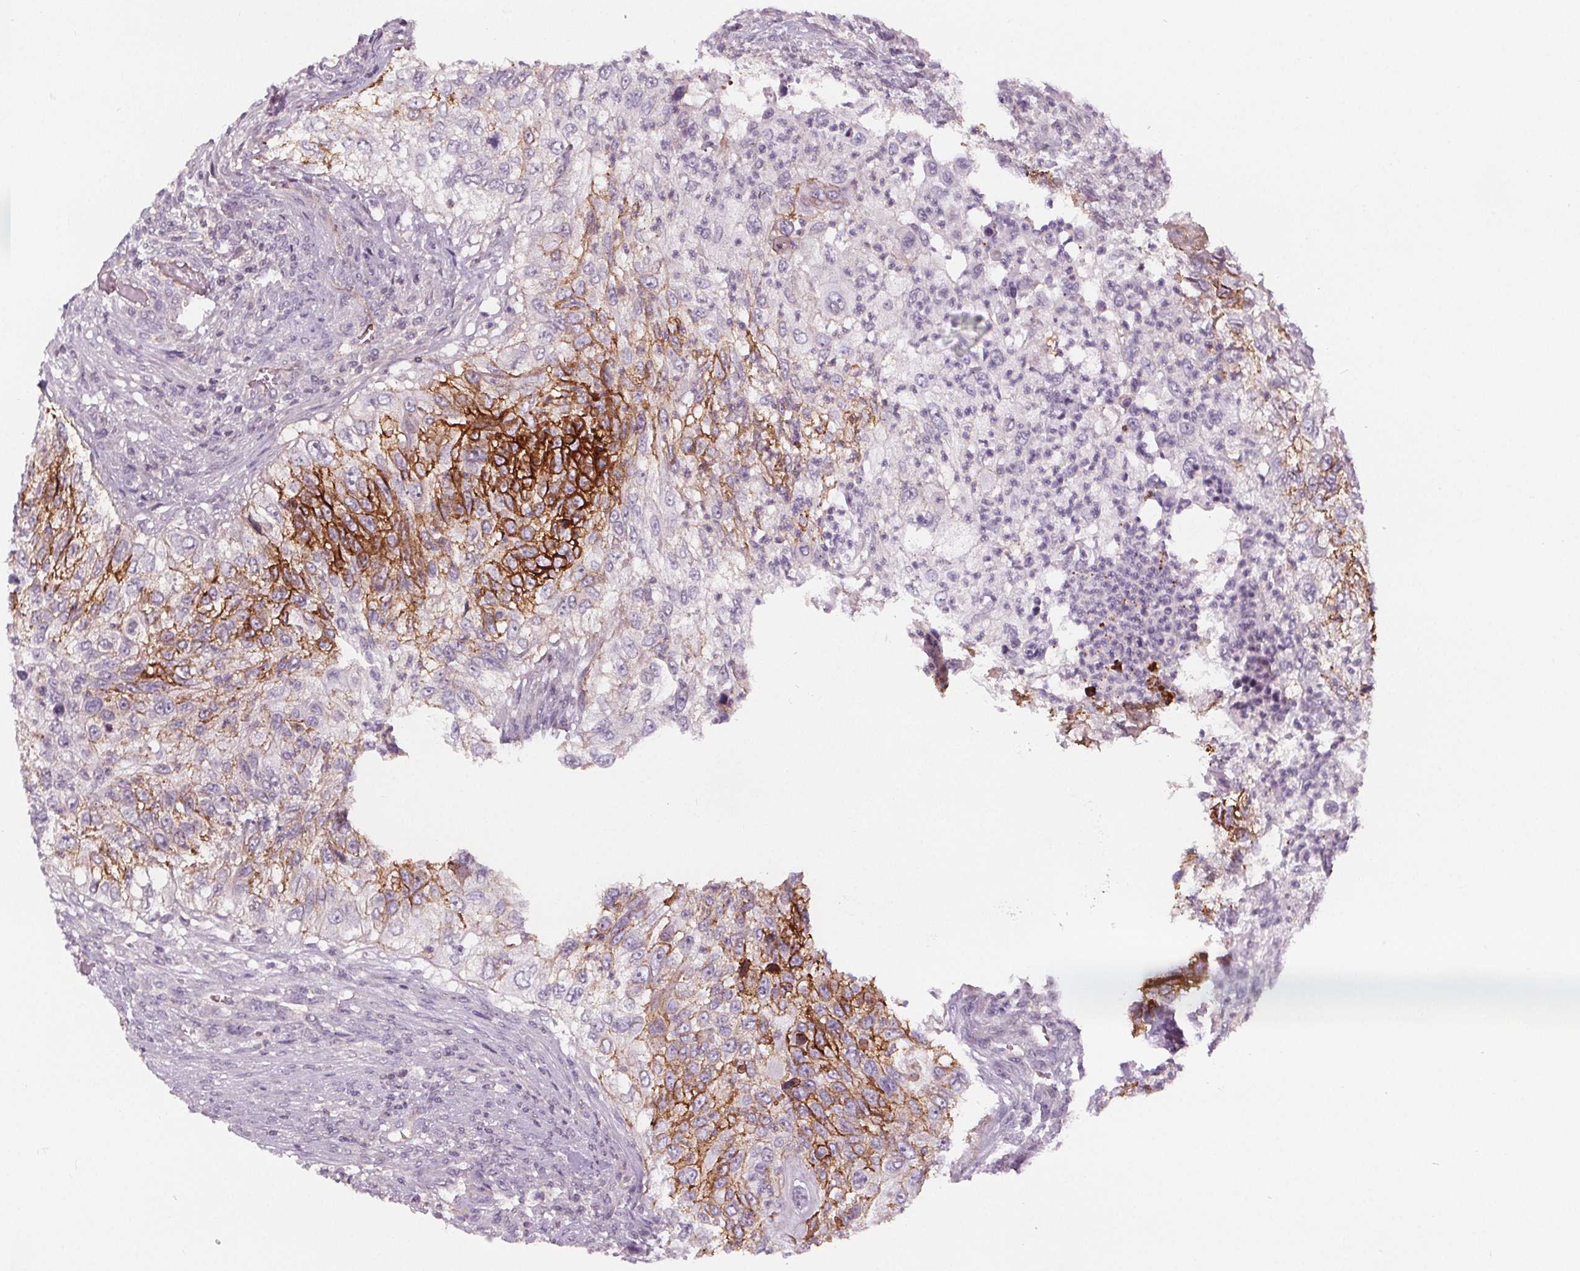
{"staining": {"intensity": "strong", "quantity": "25%-75%", "location": "cytoplasmic/membranous"}, "tissue": "urothelial cancer", "cell_type": "Tumor cells", "image_type": "cancer", "snomed": [{"axis": "morphology", "description": "Urothelial carcinoma, High grade"}, {"axis": "topography", "description": "Urinary bladder"}], "caption": "IHC (DAB (3,3'-diaminobenzidine)) staining of human urothelial carcinoma (high-grade) displays strong cytoplasmic/membranous protein expression in approximately 25%-75% of tumor cells. Nuclei are stained in blue.", "gene": "ATP1A1", "patient": {"sex": "female", "age": 60}}